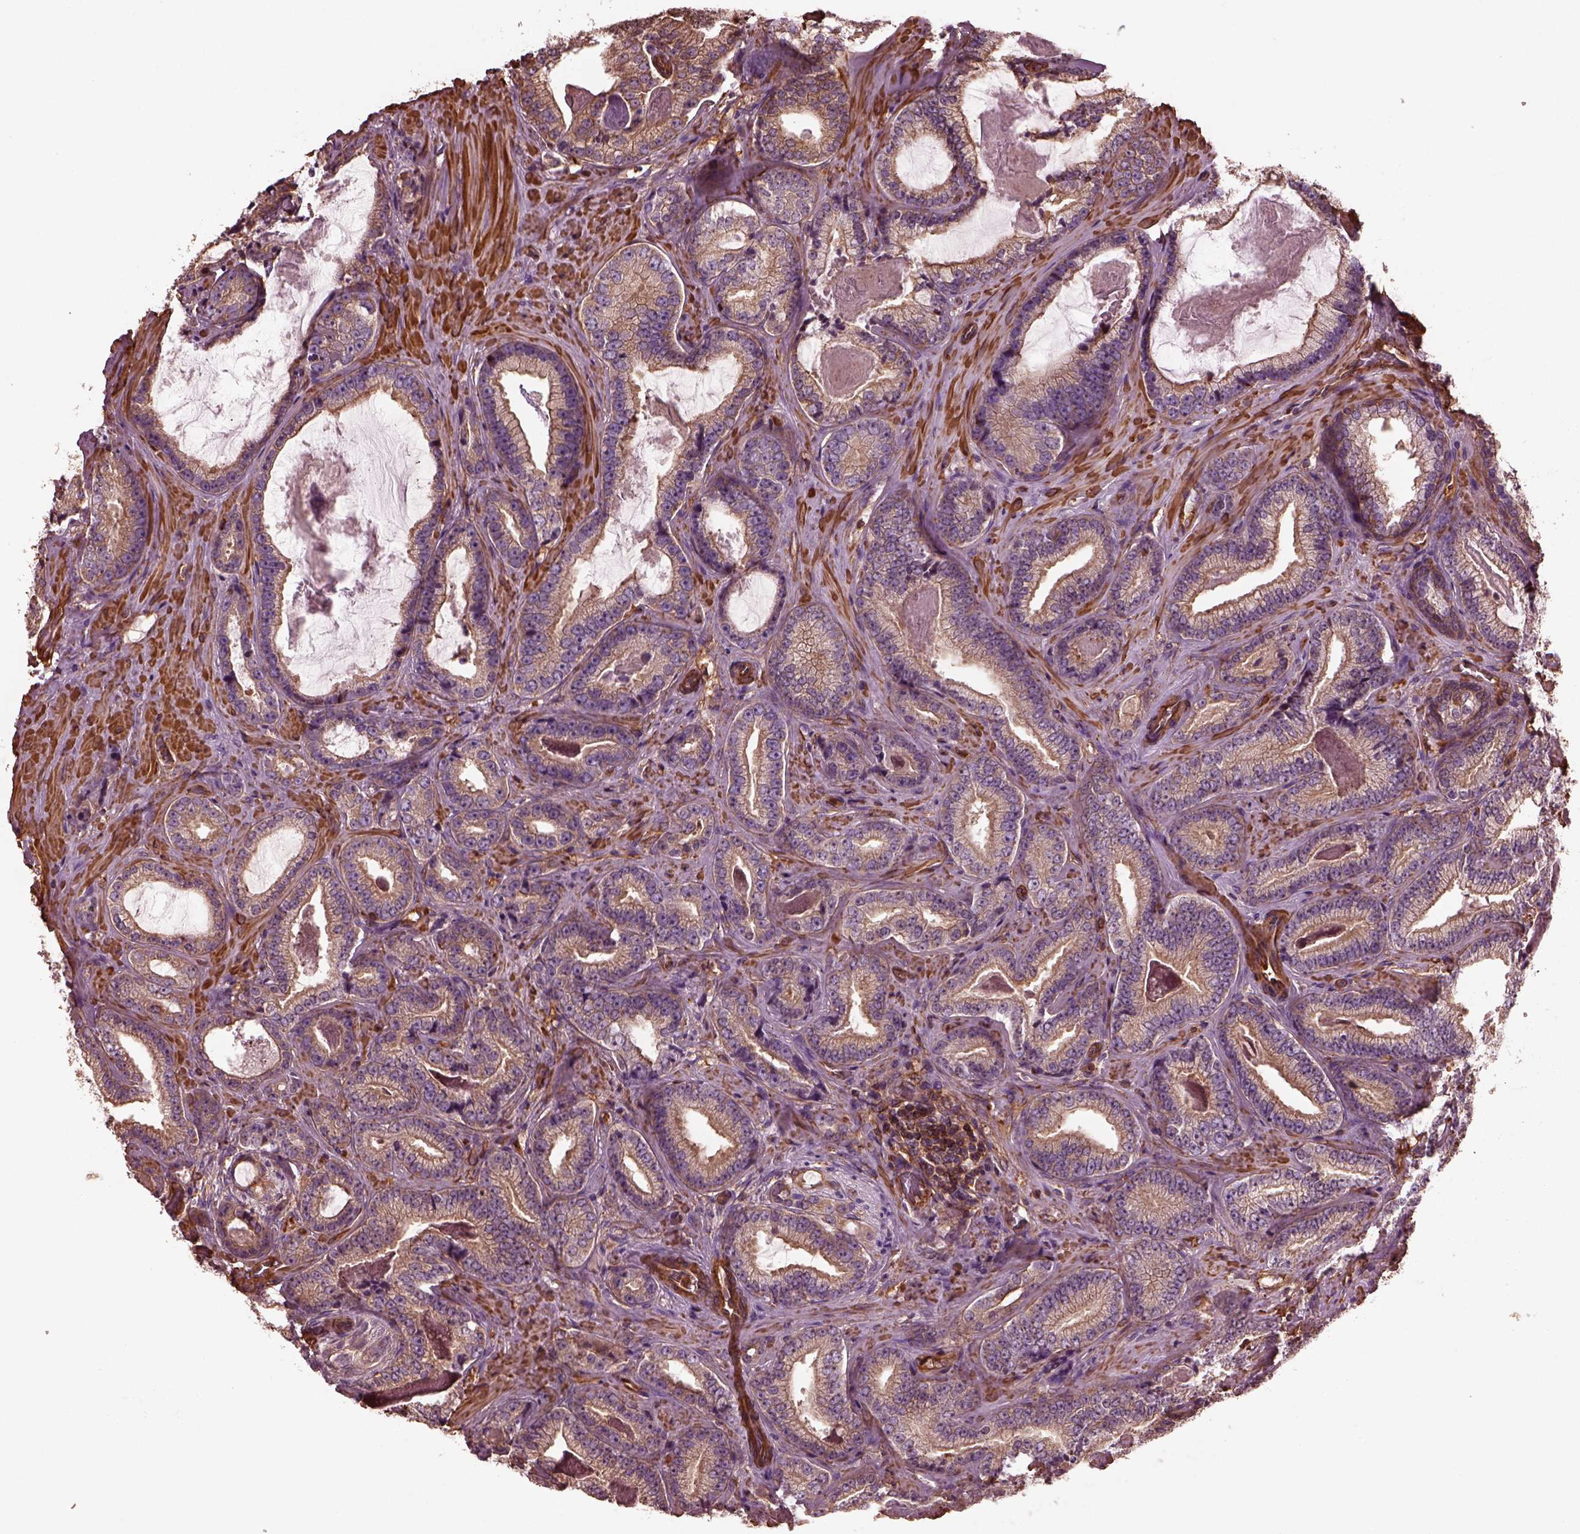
{"staining": {"intensity": "weak", "quantity": "25%-75%", "location": "cytoplasmic/membranous"}, "tissue": "prostate cancer", "cell_type": "Tumor cells", "image_type": "cancer", "snomed": [{"axis": "morphology", "description": "Adenocarcinoma, Low grade"}, {"axis": "topography", "description": "Prostate"}], "caption": "The photomicrograph displays staining of prostate low-grade adenocarcinoma, revealing weak cytoplasmic/membranous protein staining (brown color) within tumor cells.", "gene": "MYL6", "patient": {"sex": "male", "age": 61}}